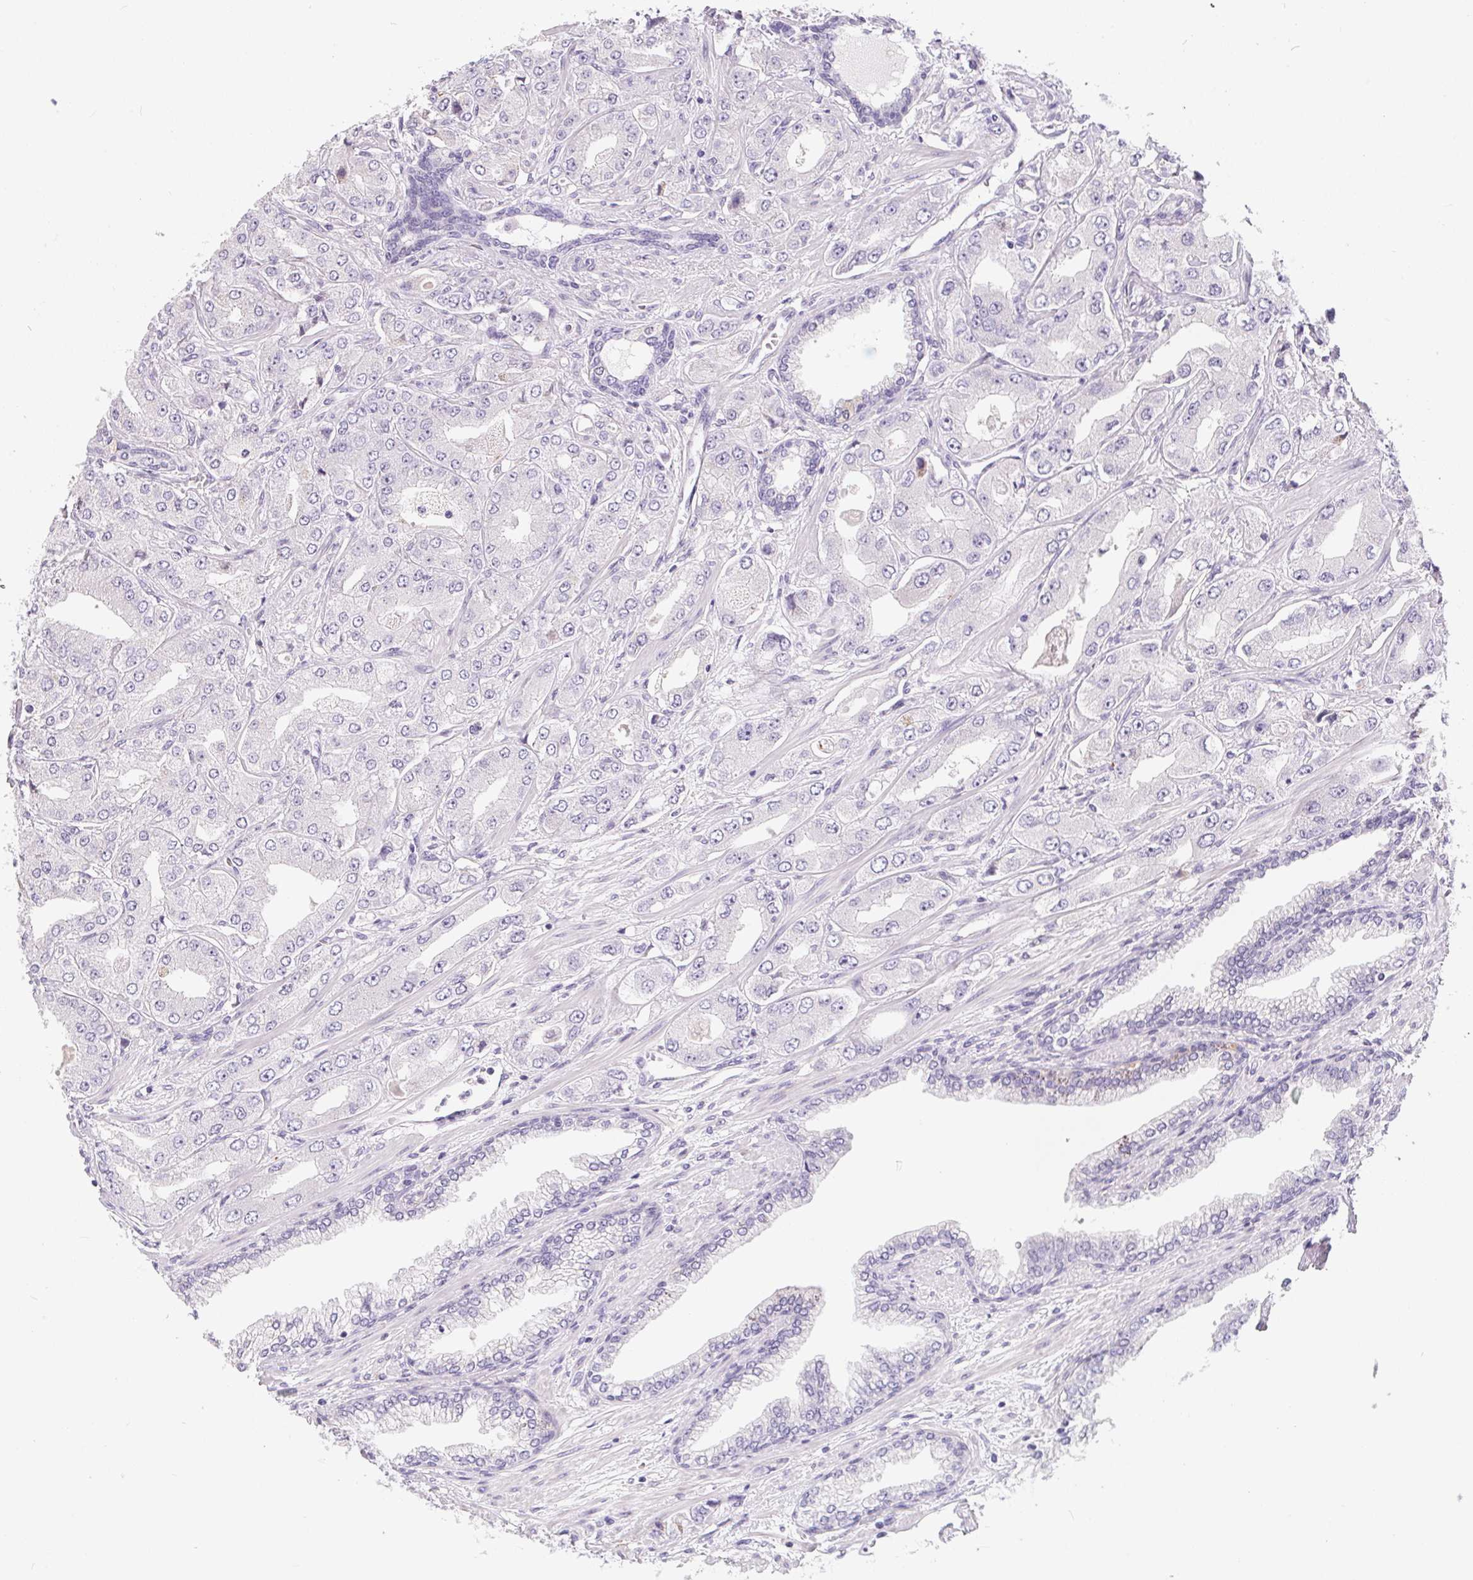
{"staining": {"intensity": "negative", "quantity": "none", "location": "none"}, "tissue": "prostate cancer", "cell_type": "Tumor cells", "image_type": "cancer", "snomed": [{"axis": "morphology", "description": "Adenocarcinoma, Low grade"}, {"axis": "topography", "description": "Prostate"}], "caption": "The image reveals no staining of tumor cells in prostate cancer. (Immunohistochemistry (ihc), brightfield microscopy, high magnification).", "gene": "MAP1A", "patient": {"sex": "male", "age": 60}}